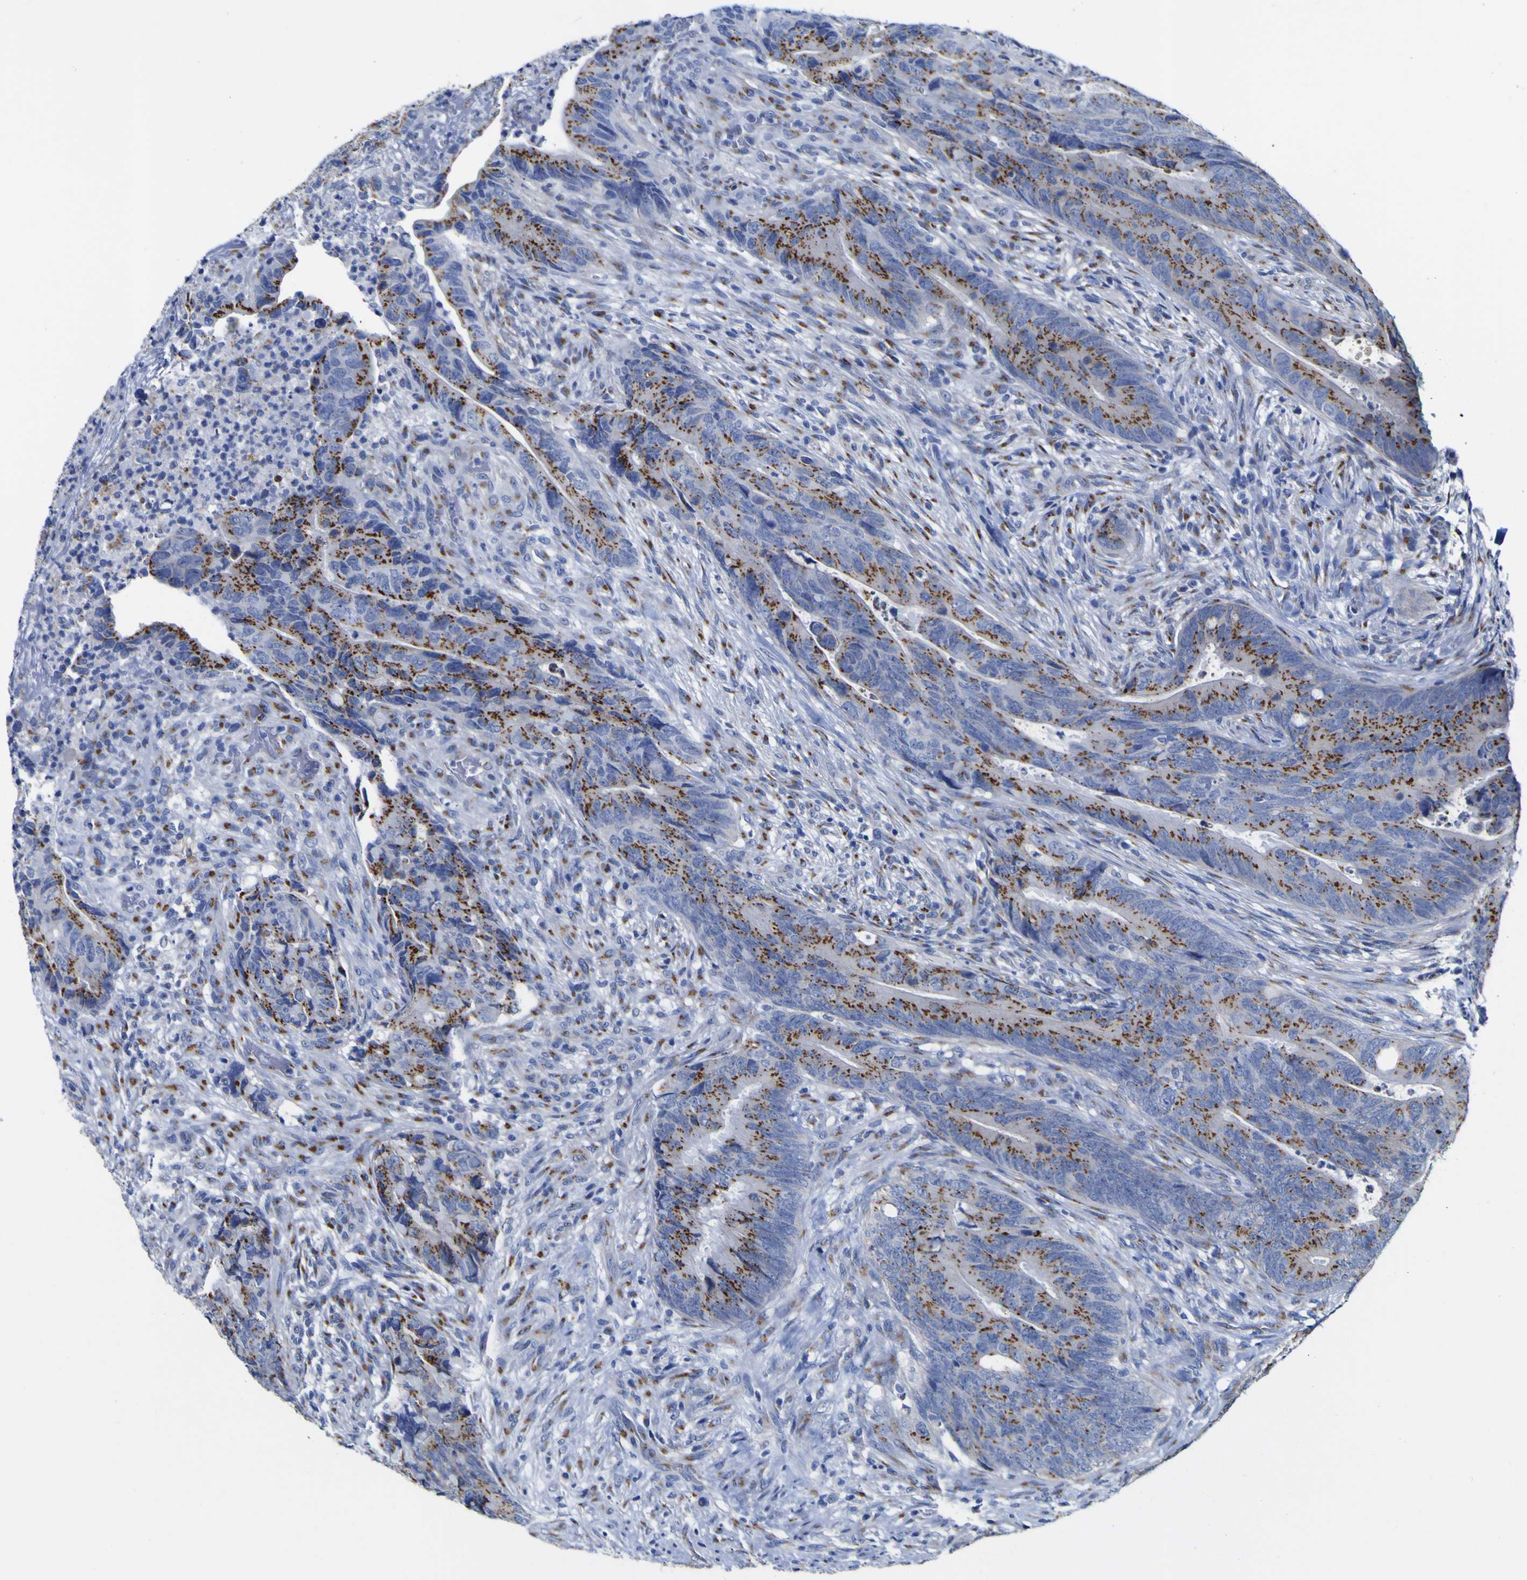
{"staining": {"intensity": "moderate", "quantity": ">75%", "location": "cytoplasmic/membranous"}, "tissue": "colorectal cancer", "cell_type": "Tumor cells", "image_type": "cancer", "snomed": [{"axis": "morphology", "description": "Normal tissue, NOS"}, {"axis": "morphology", "description": "Adenocarcinoma, NOS"}, {"axis": "topography", "description": "Colon"}], "caption": "Moderate cytoplasmic/membranous expression is seen in approximately >75% of tumor cells in colorectal cancer.", "gene": "GOLM1", "patient": {"sex": "male", "age": 56}}